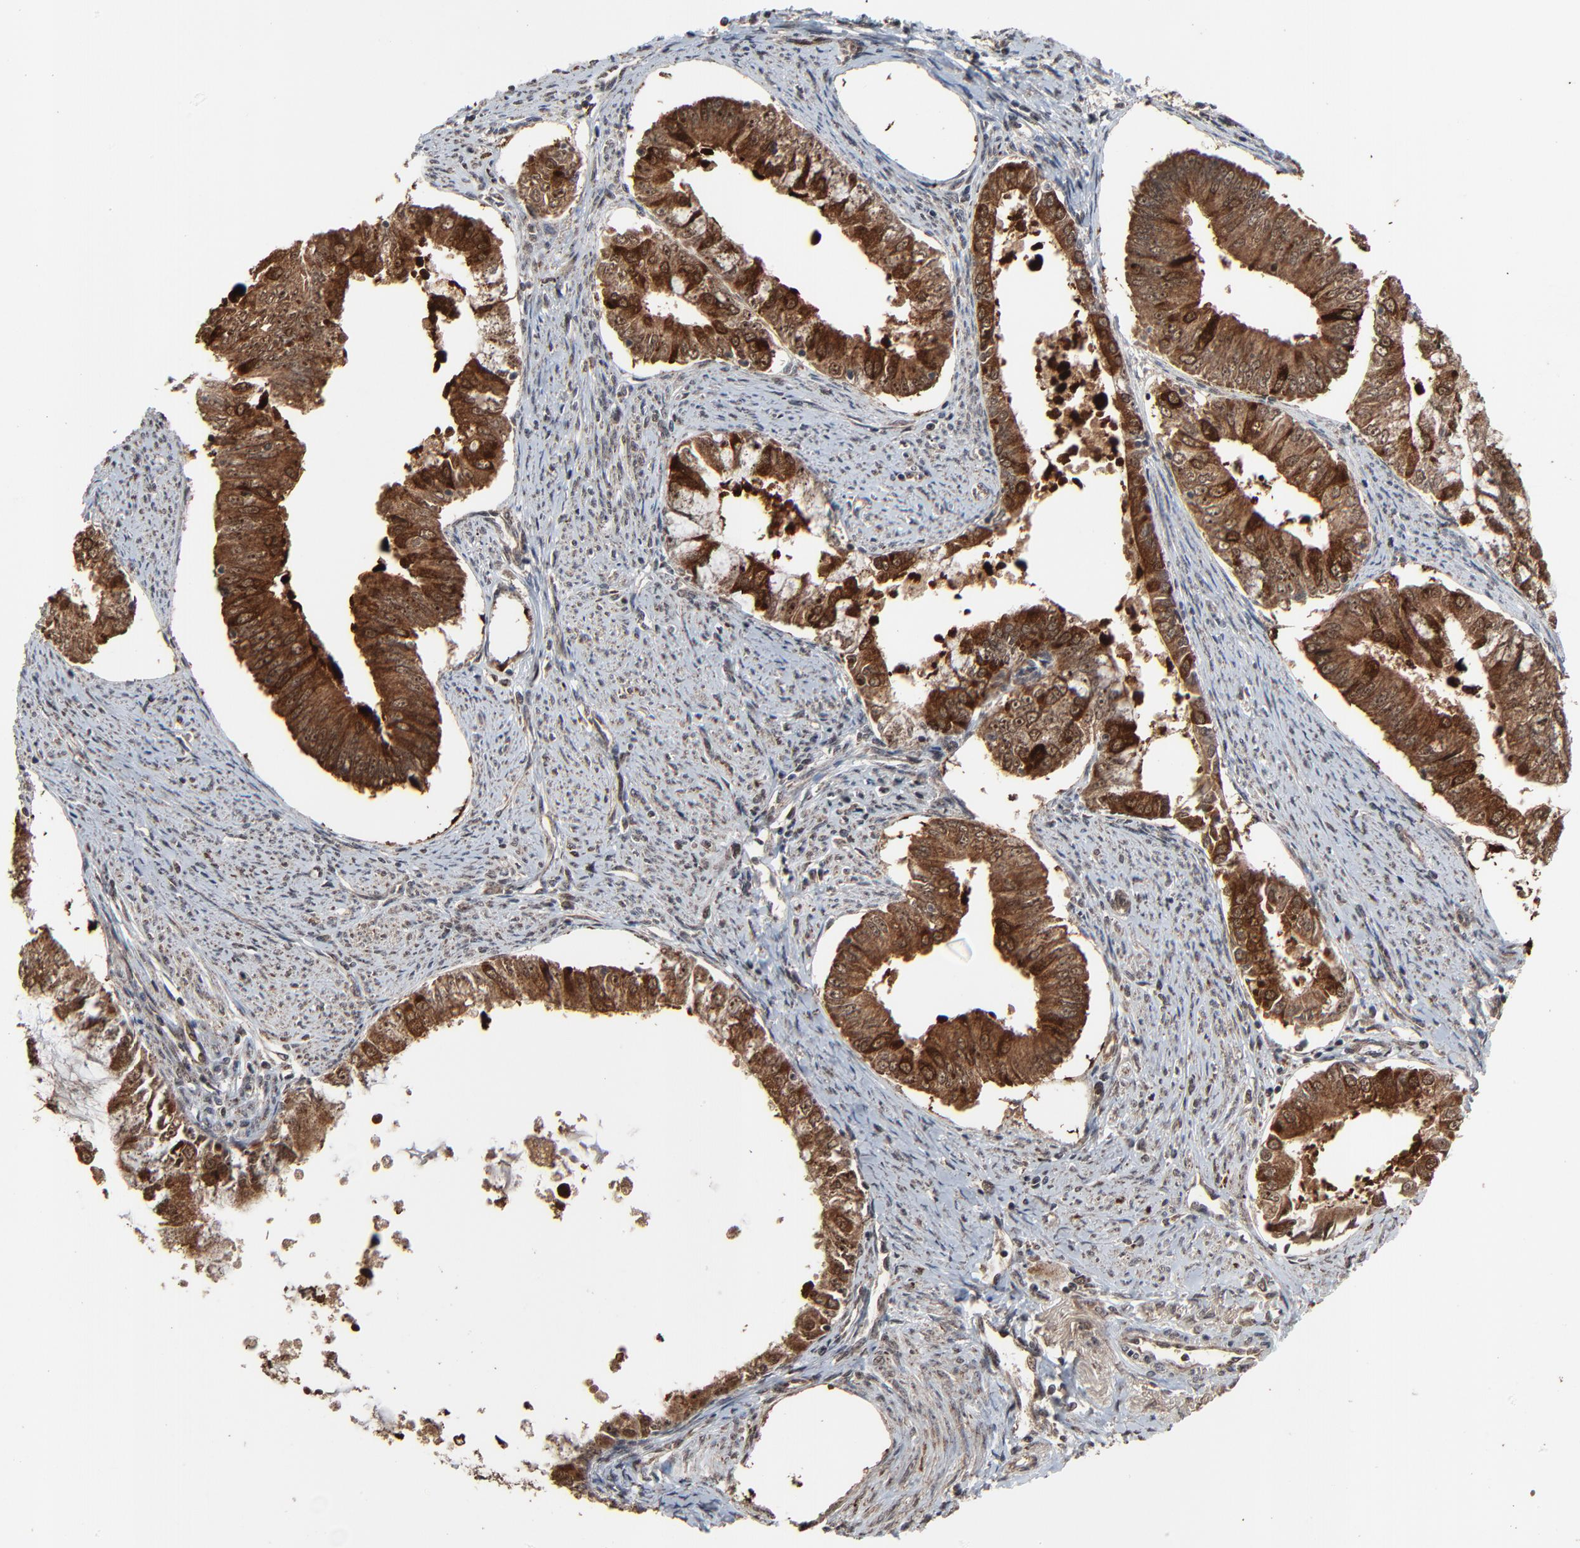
{"staining": {"intensity": "strong", "quantity": ">75%", "location": "cytoplasmic/membranous,nuclear"}, "tissue": "endometrial cancer", "cell_type": "Tumor cells", "image_type": "cancer", "snomed": [{"axis": "morphology", "description": "Adenocarcinoma, NOS"}, {"axis": "topography", "description": "Endometrium"}], "caption": "IHC (DAB (3,3'-diaminobenzidine)) staining of adenocarcinoma (endometrial) exhibits strong cytoplasmic/membranous and nuclear protein positivity in about >75% of tumor cells.", "gene": "RHOJ", "patient": {"sex": "female", "age": 76}}